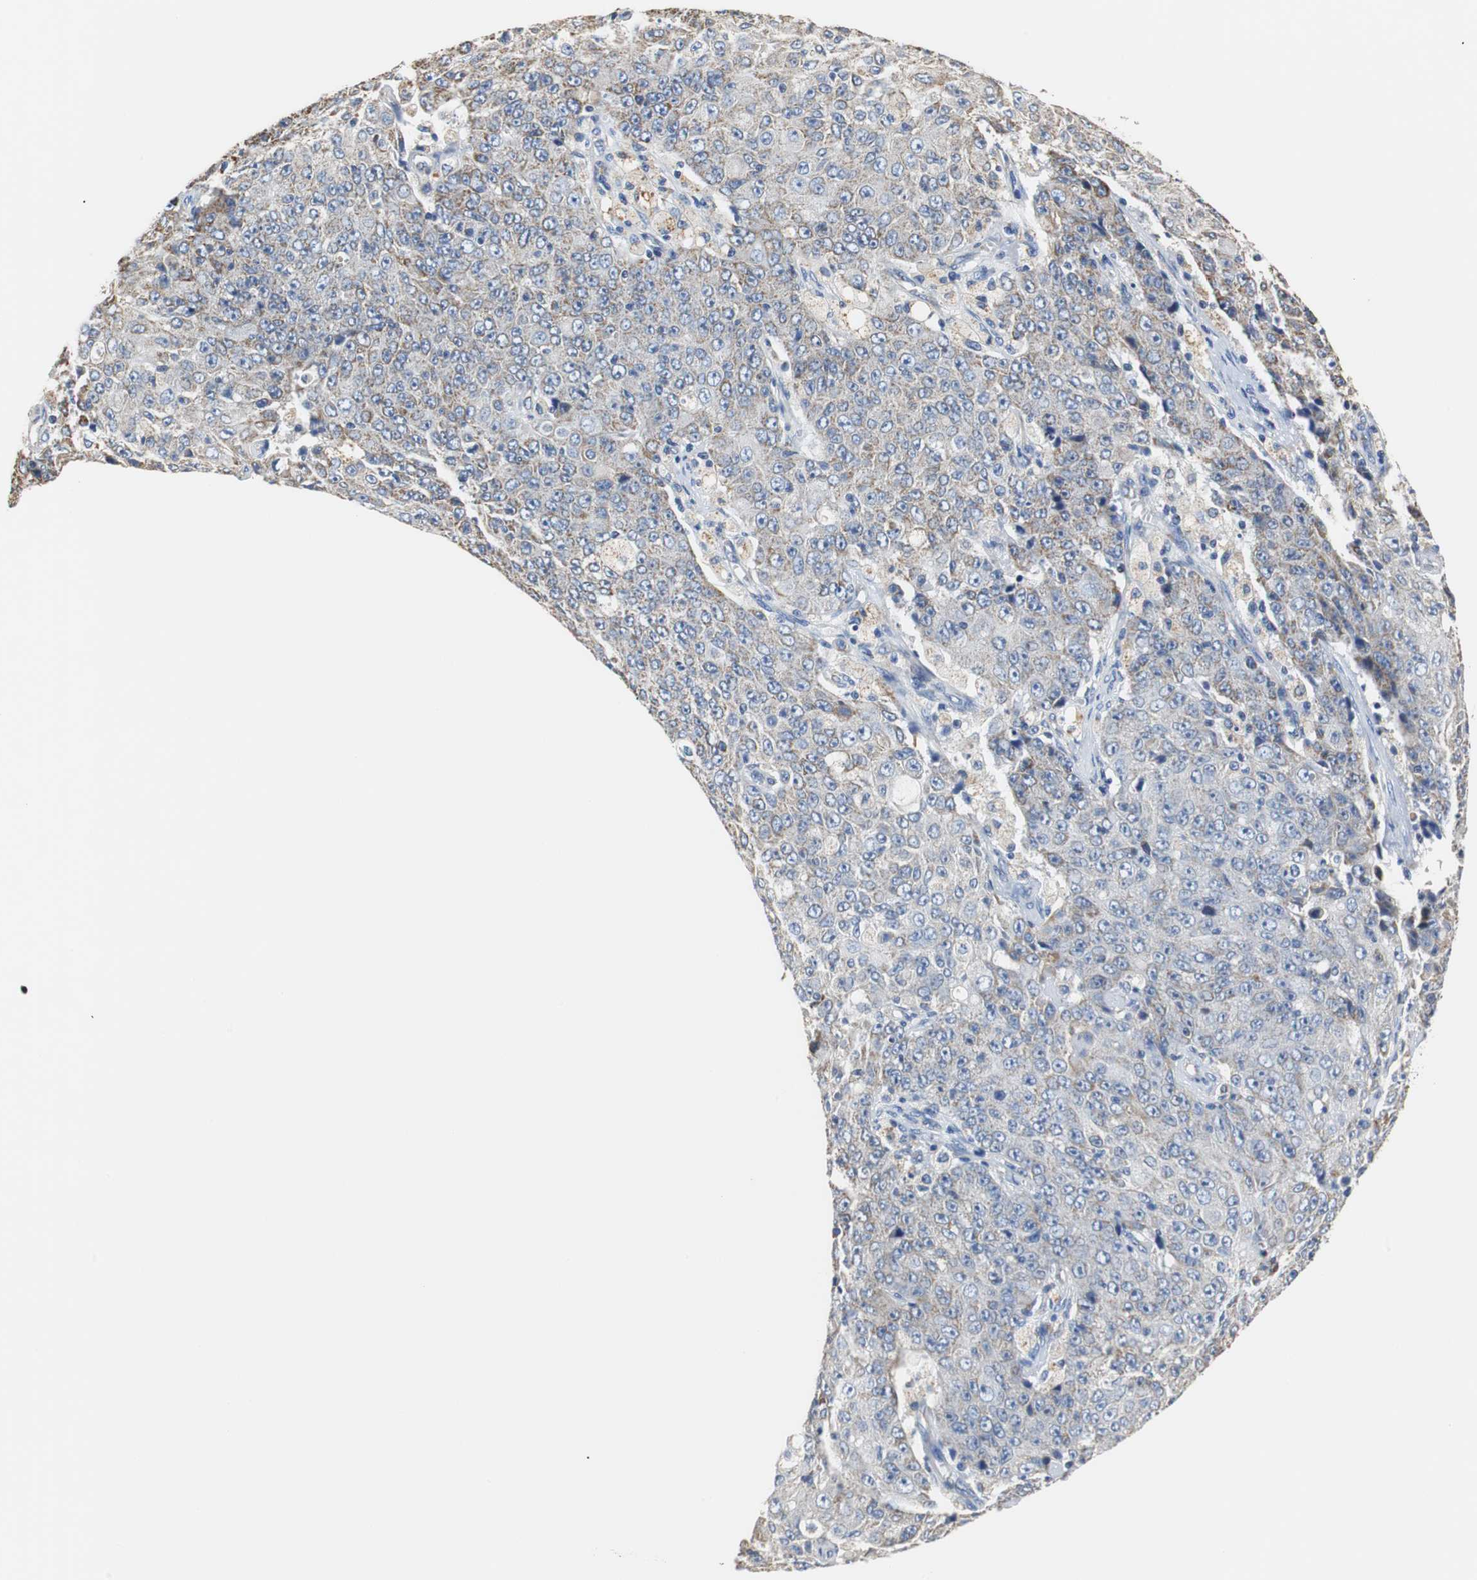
{"staining": {"intensity": "weak", "quantity": "<25%", "location": "cytoplasmic/membranous"}, "tissue": "ovarian cancer", "cell_type": "Tumor cells", "image_type": "cancer", "snomed": [{"axis": "morphology", "description": "Carcinoma, endometroid"}, {"axis": "topography", "description": "Ovary"}], "caption": "Immunohistochemistry (IHC) histopathology image of neoplastic tissue: human endometroid carcinoma (ovarian) stained with DAB exhibits no significant protein expression in tumor cells.", "gene": "PCK1", "patient": {"sex": "female", "age": 42}}